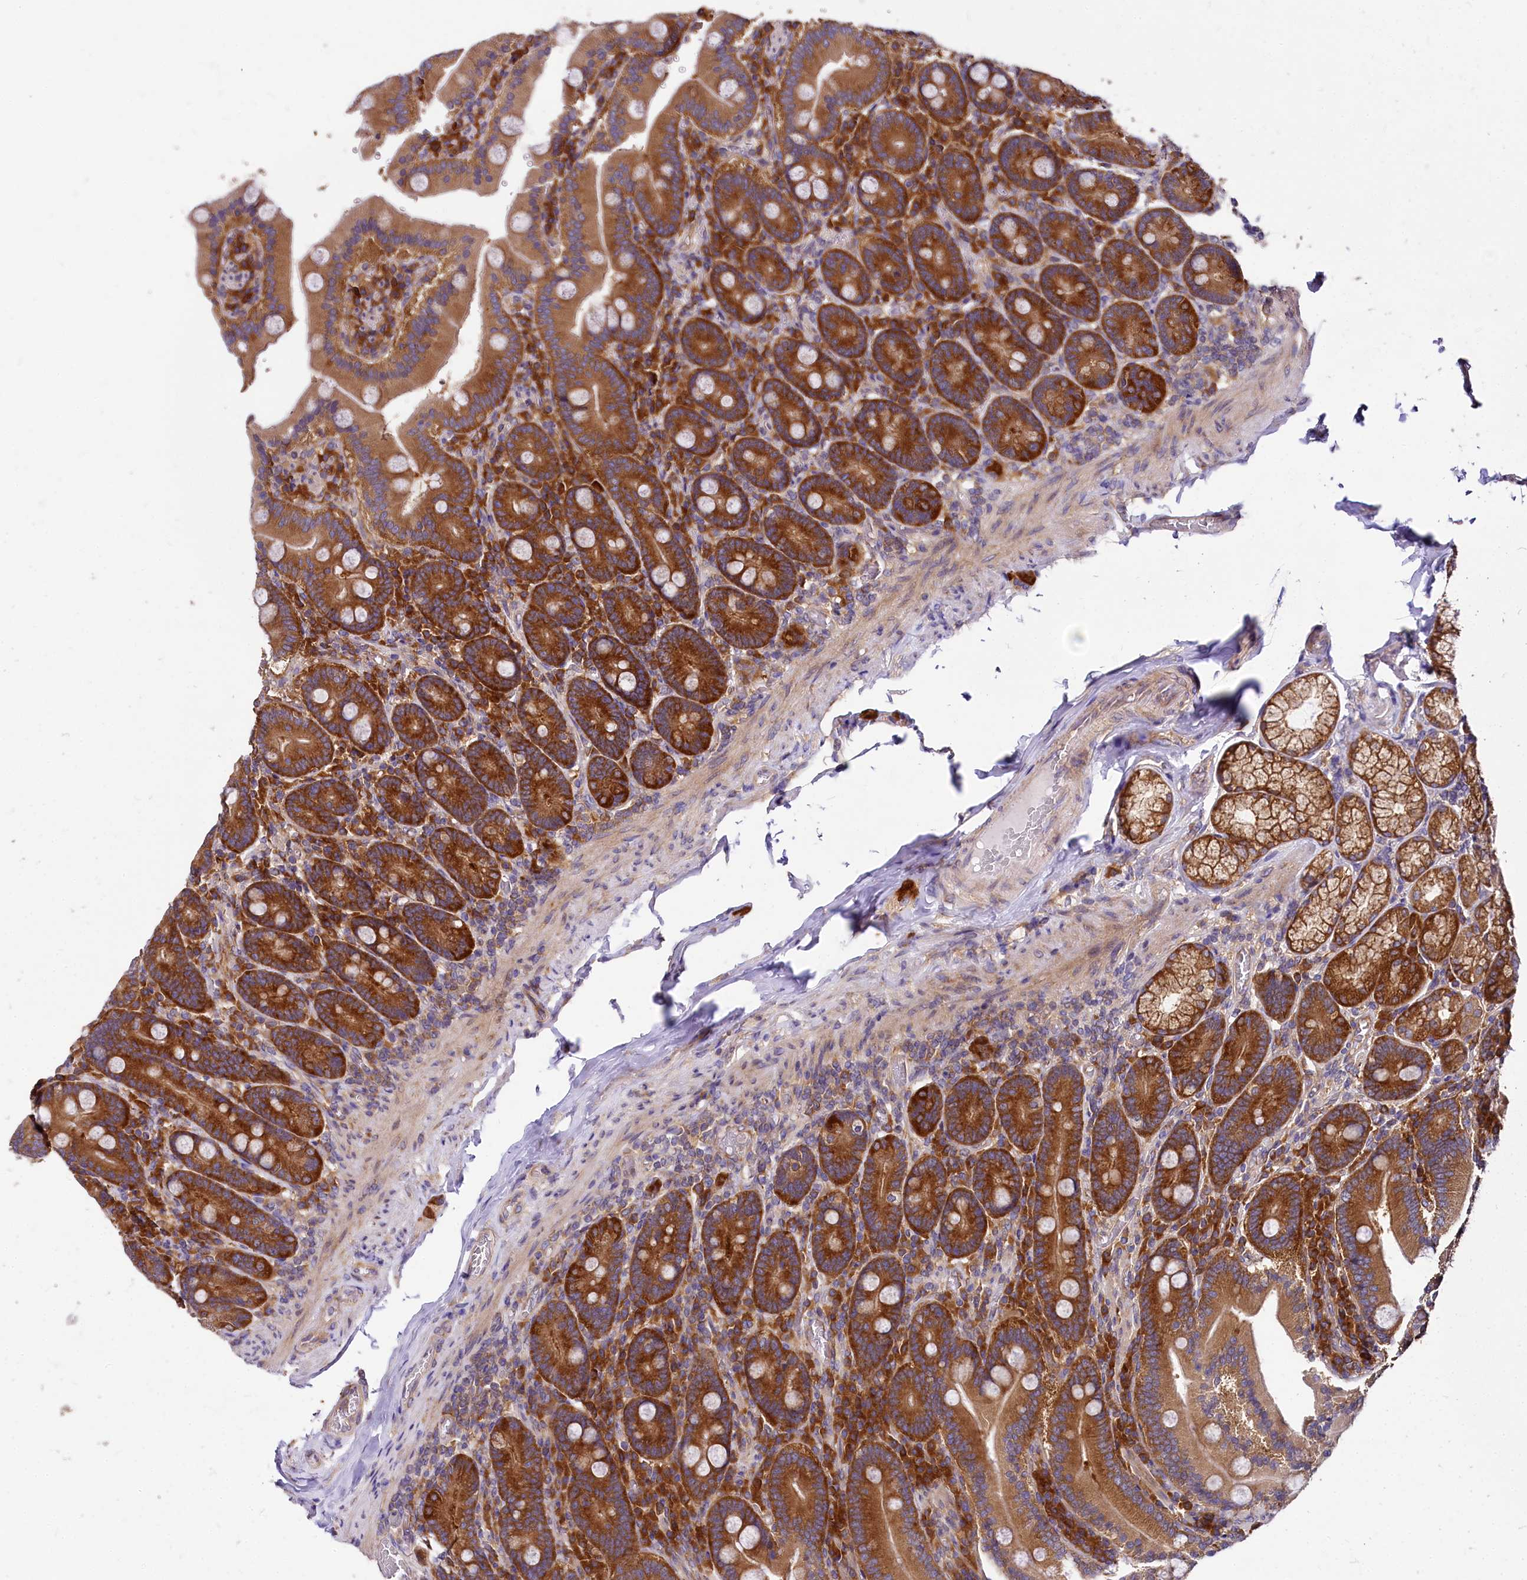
{"staining": {"intensity": "strong", "quantity": ">75%", "location": "cytoplasmic/membranous"}, "tissue": "duodenum", "cell_type": "Glandular cells", "image_type": "normal", "snomed": [{"axis": "morphology", "description": "Normal tissue, NOS"}, {"axis": "topography", "description": "Duodenum"}], "caption": "Strong cytoplasmic/membranous expression is seen in about >75% of glandular cells in unremarkable duodenum.", "gene": "EIF2B2", "patient": {"sex": "female", "age": 62}}